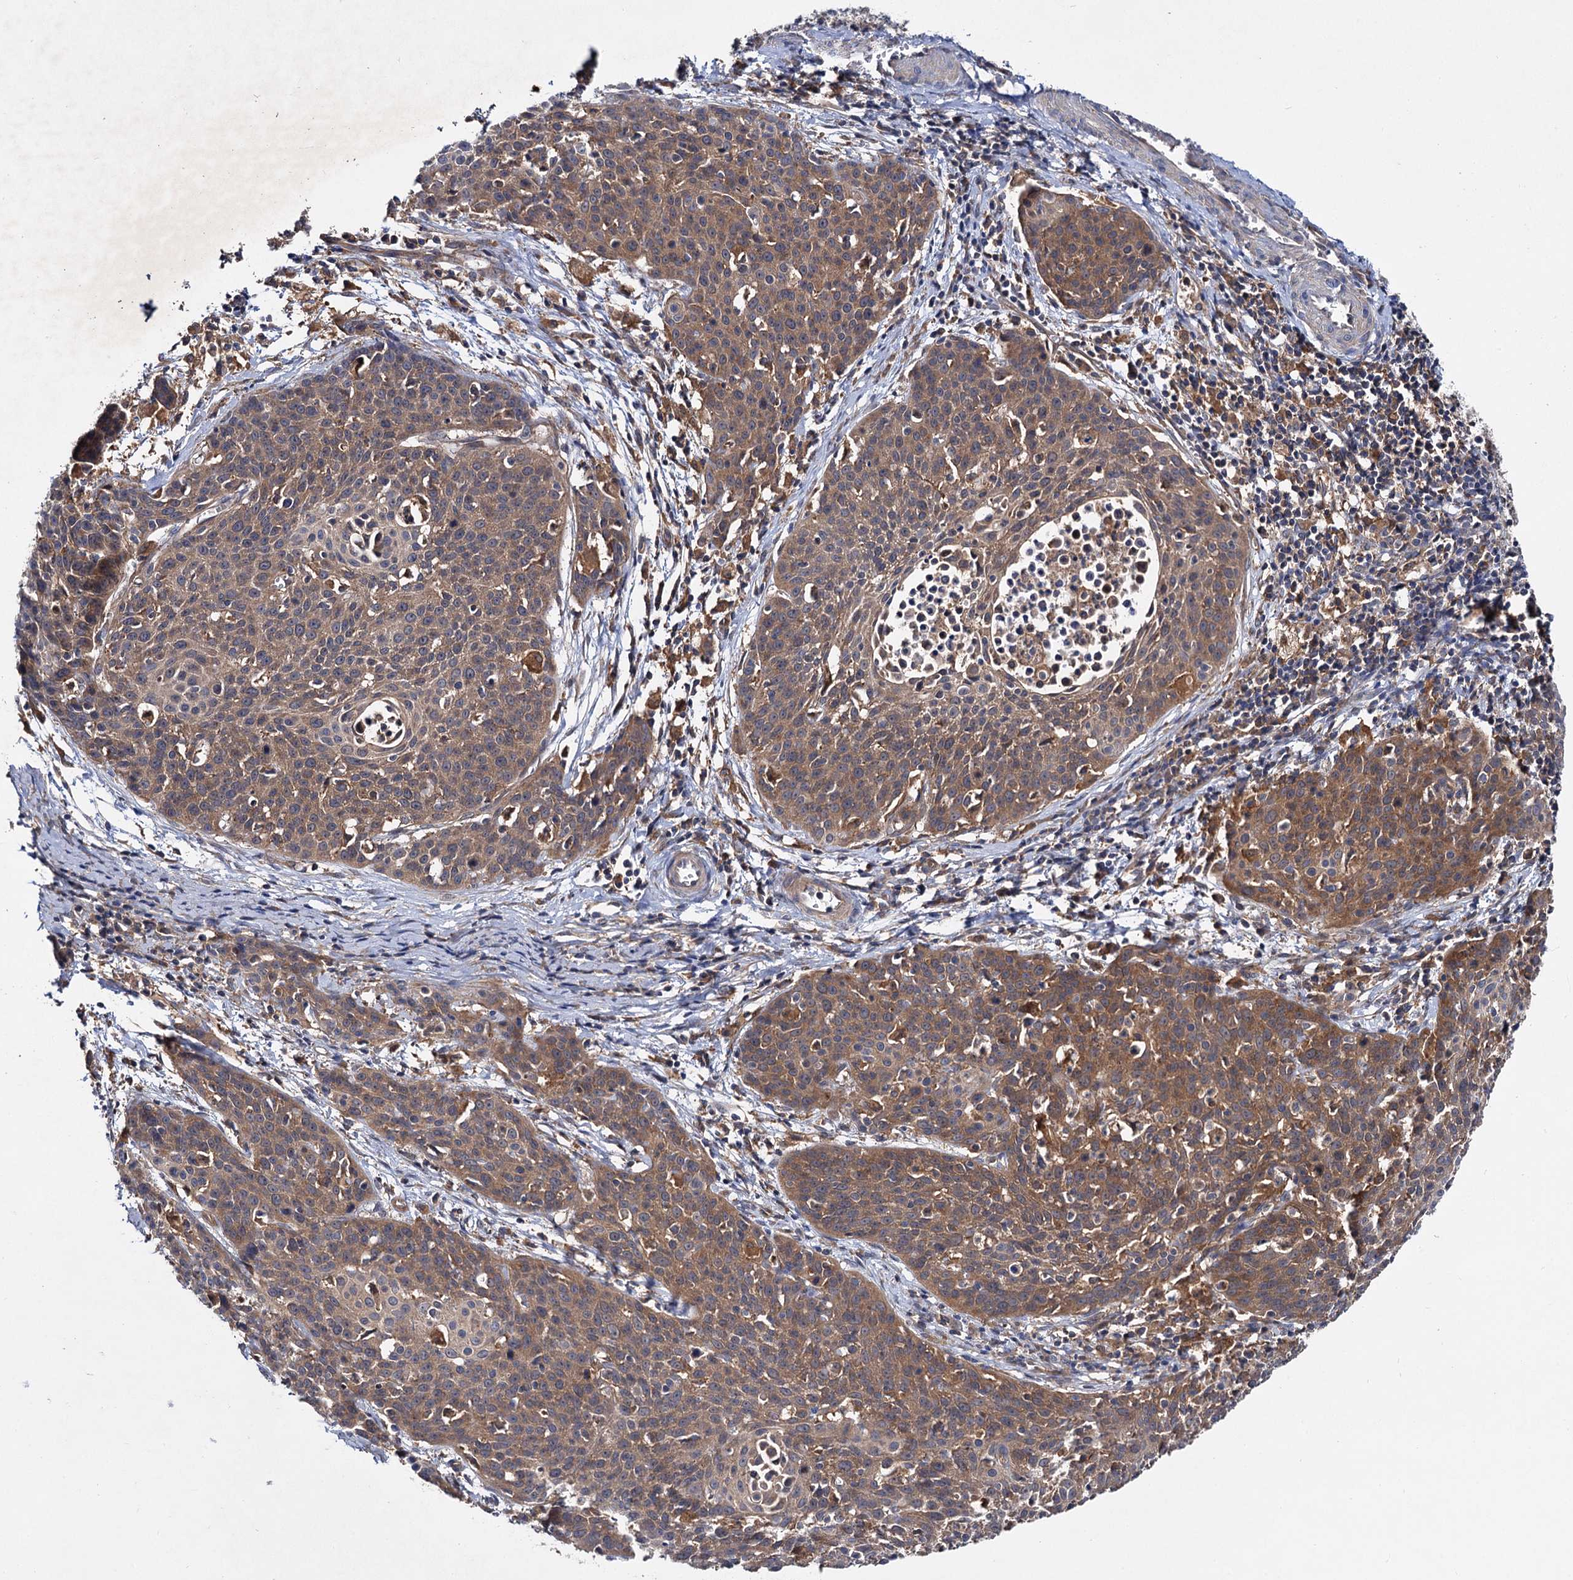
{"staining": {"intensity": "moderate", "quantity": "25%-75%", "location": "cytoplasmic/membranous"}, "tissue": "cervical cancer", "cell_type": "Tumor cells", "image_type": "cancer", "snomed": [{"axis": "morphology", "description": "Squamous cell carcinoma, NOS"}, {"axis": "topography", "description": "Cervix"}], "caption": "IHC histopathology image of neoplastic tissue: human cervical cancer stained using immunohistochemistry (IHC) shows medium levels of moderate protein expression localized specifically in the cytoplasmic/membranous of tumor cells, appearing as a cytoplasmic/membranous brown color.", "gene": "VPS29", "patient": {"sex": "female", "age": 38}}